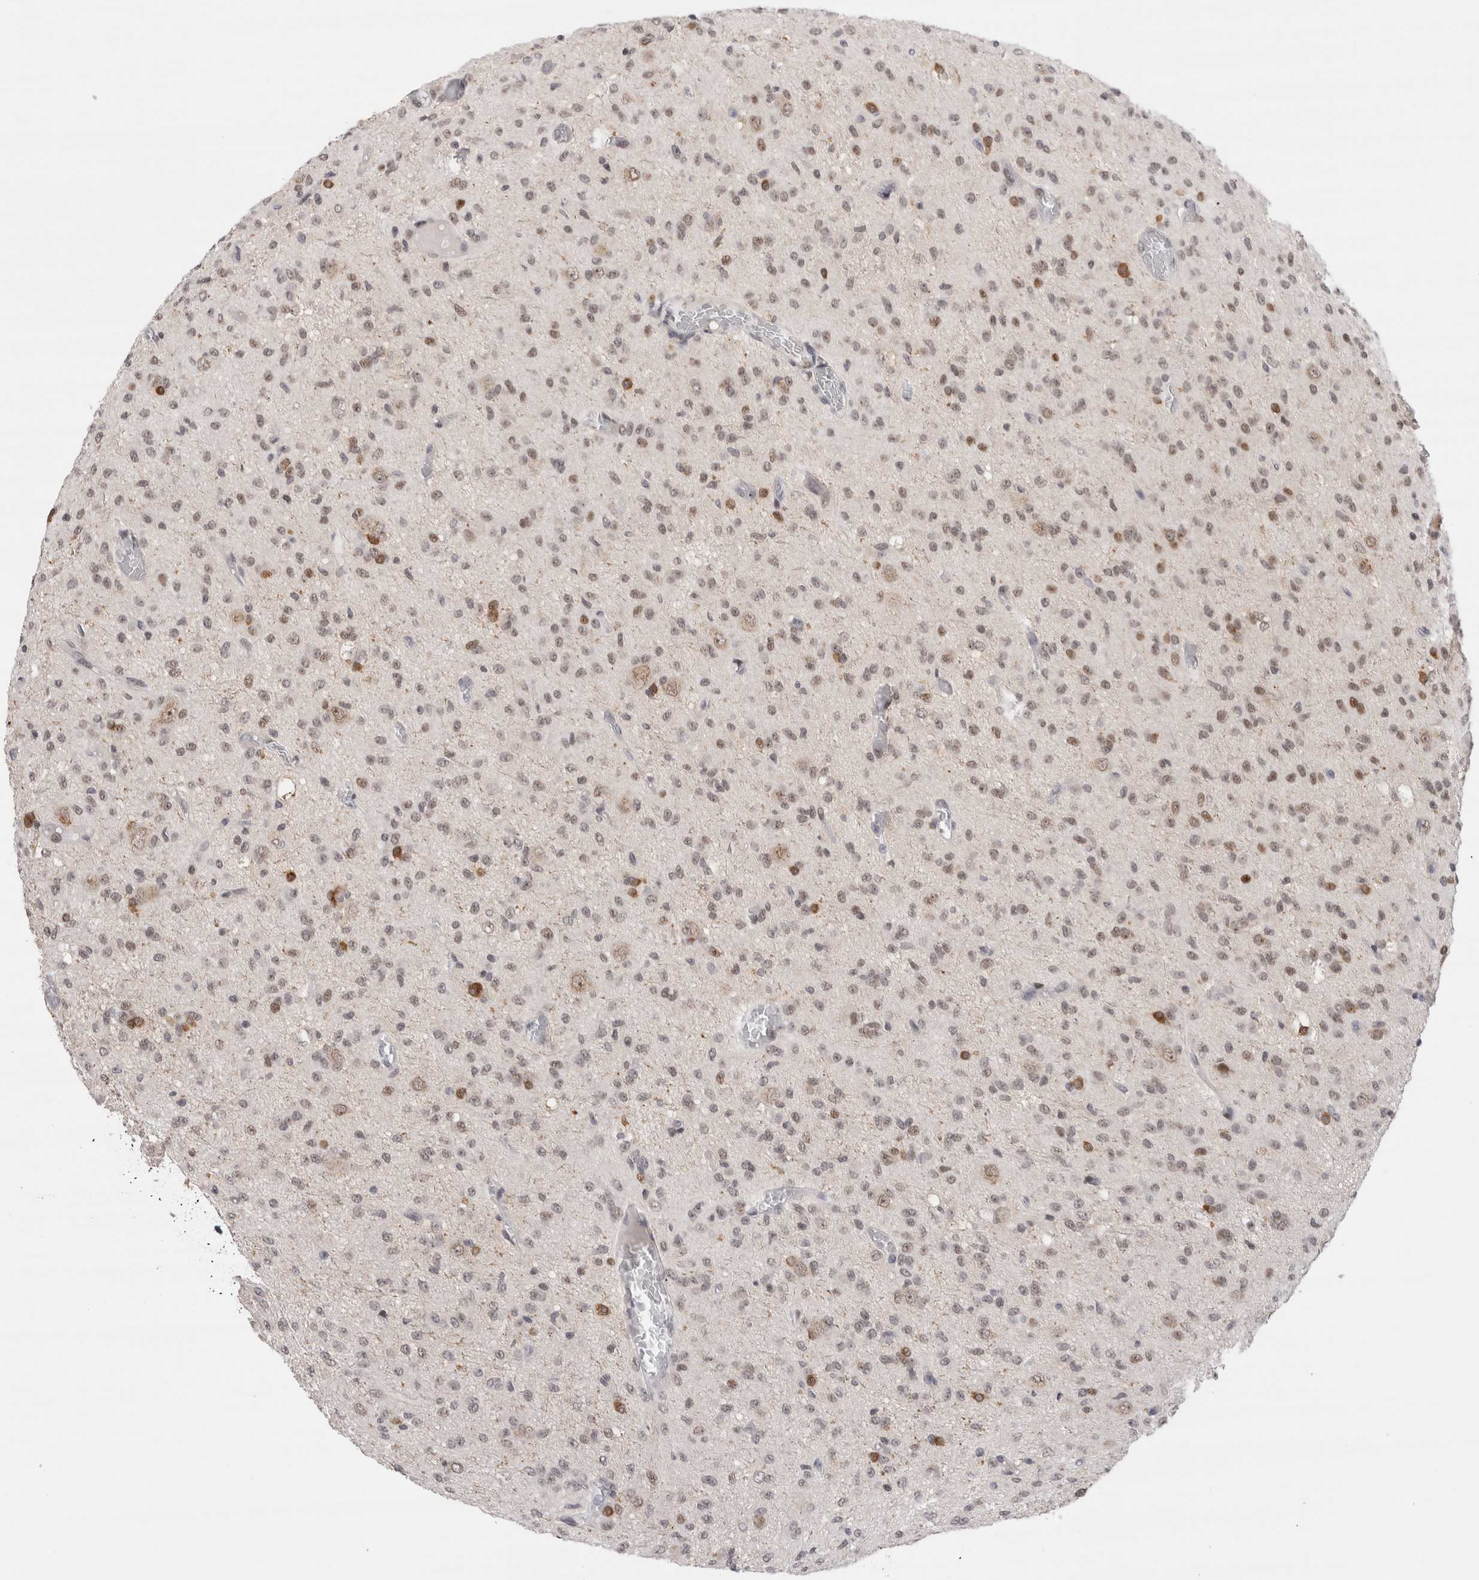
{"staining": {"intensity": "weak", "quantity": "25%-75%", "location": "nuclear"}, "tissue": "glioma", "cell_type": "Tumor cells", "image_type": "cancer", "snomed": [{"axis": "morphology", "description": "Glioma, malignant, High grade"}, {"axis": "topography", "description": "Brain"}], "caption": "Brown immunohistochemical staining in glioma displays weak nuclear staining in about 25%-75% of tumor cells. The protein of interest is stained brown, and the nuclei are stained in blue (DAB IHC with brightfield microscopy, high magnification).", "gene": "ZNF521", "patient": {"sex": "female", "age": 59}}